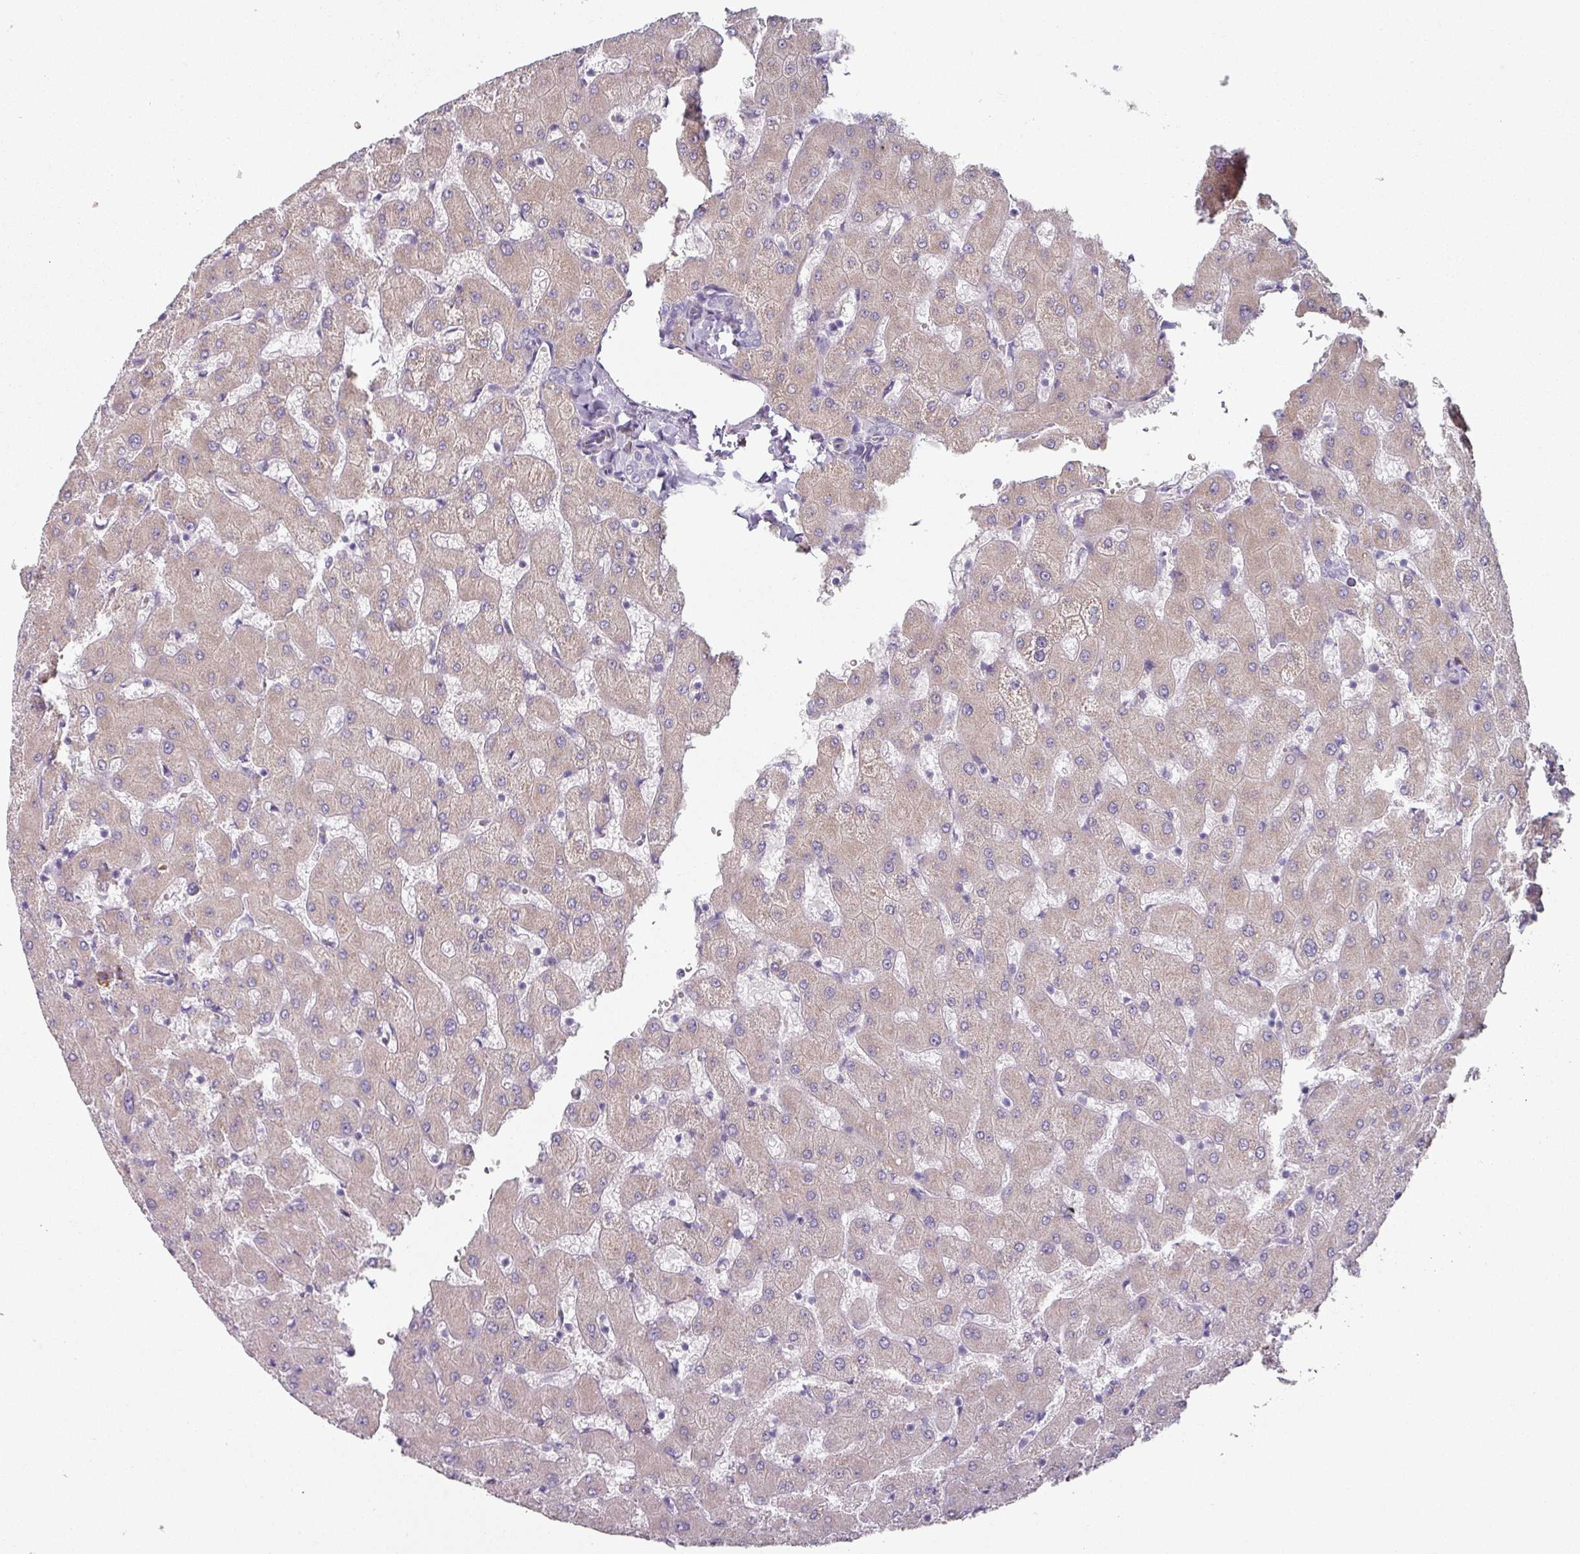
{"staining": {"intensity": "negative", "quantity": "none", "location": "none"}, "tissue": "liver", "cell_type": "Cholangiocytes", "image_type": "normal", "snomed": [{"axis": "morphology", "description": "Normal tissue, NOS"}, {"axis": "topography", "description": "Liver"}], "caption": "This histopathology image is of unremarkable liver stained with IHC to label a protein in brown with the nuclei are counter-stained blue. There is no positivity in cholangiocytes. The staining is performed using DAB brown chromogen with nuclei counter-stained in using hematoxylin.", "gene": "CEP78", "patient": {"sex": "female", "age": 63}}